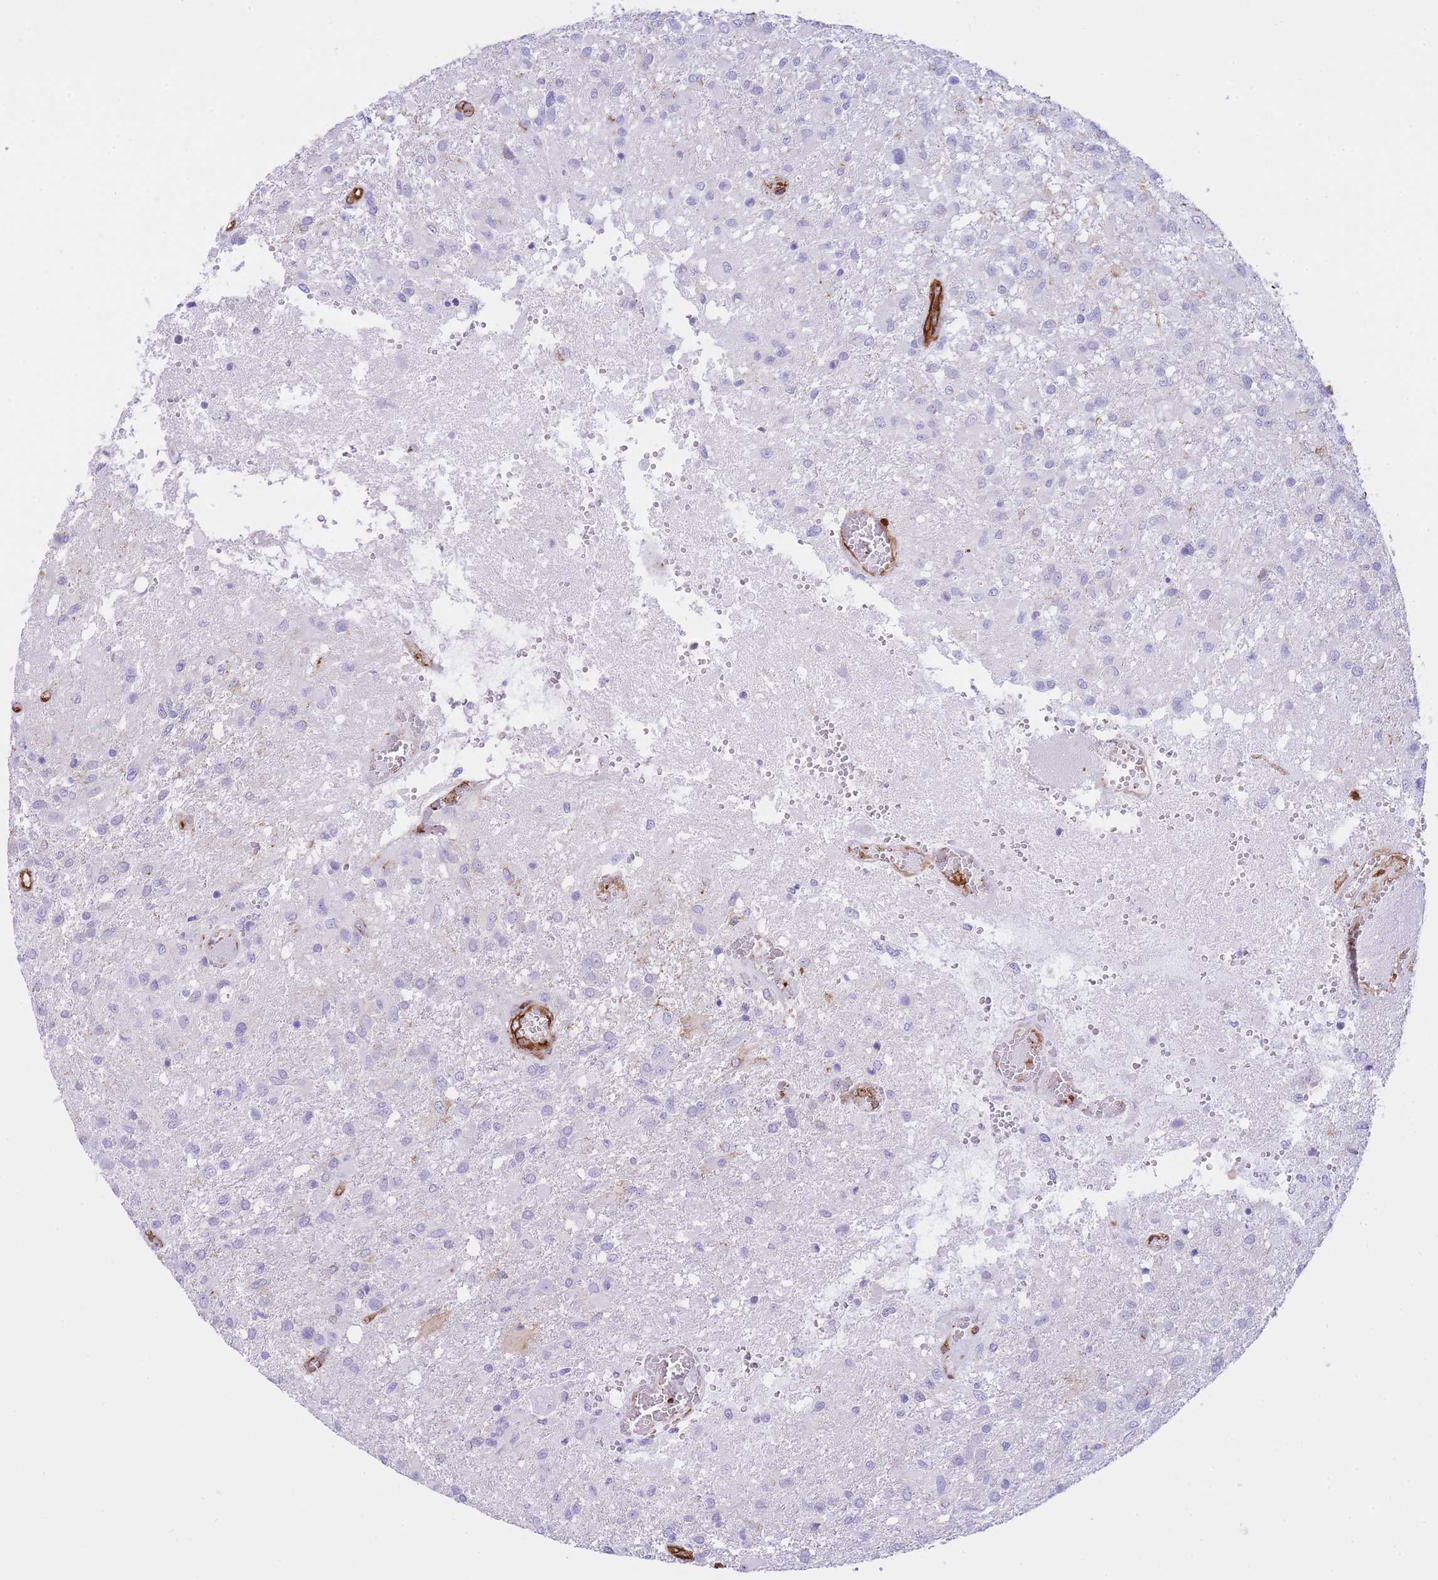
{"staining": {"intensity": "negative", "quantity": "none", "location": "none"}, "tissue": "glioma", "cell_type": "Tumor cells", "image_type": "cancer", "snomed": [{"axis": "morphology", "description": "Glioma, malignant, High grade"}, {"axis": "topography", "description": "Brain"}], "caption": "This is an immunohistochemistry (IHC) histopathology image of glioma. There is no expression in tumor cells.", "gene": "CAVIN1", "patient": {"sex": "female", "age": 74}}